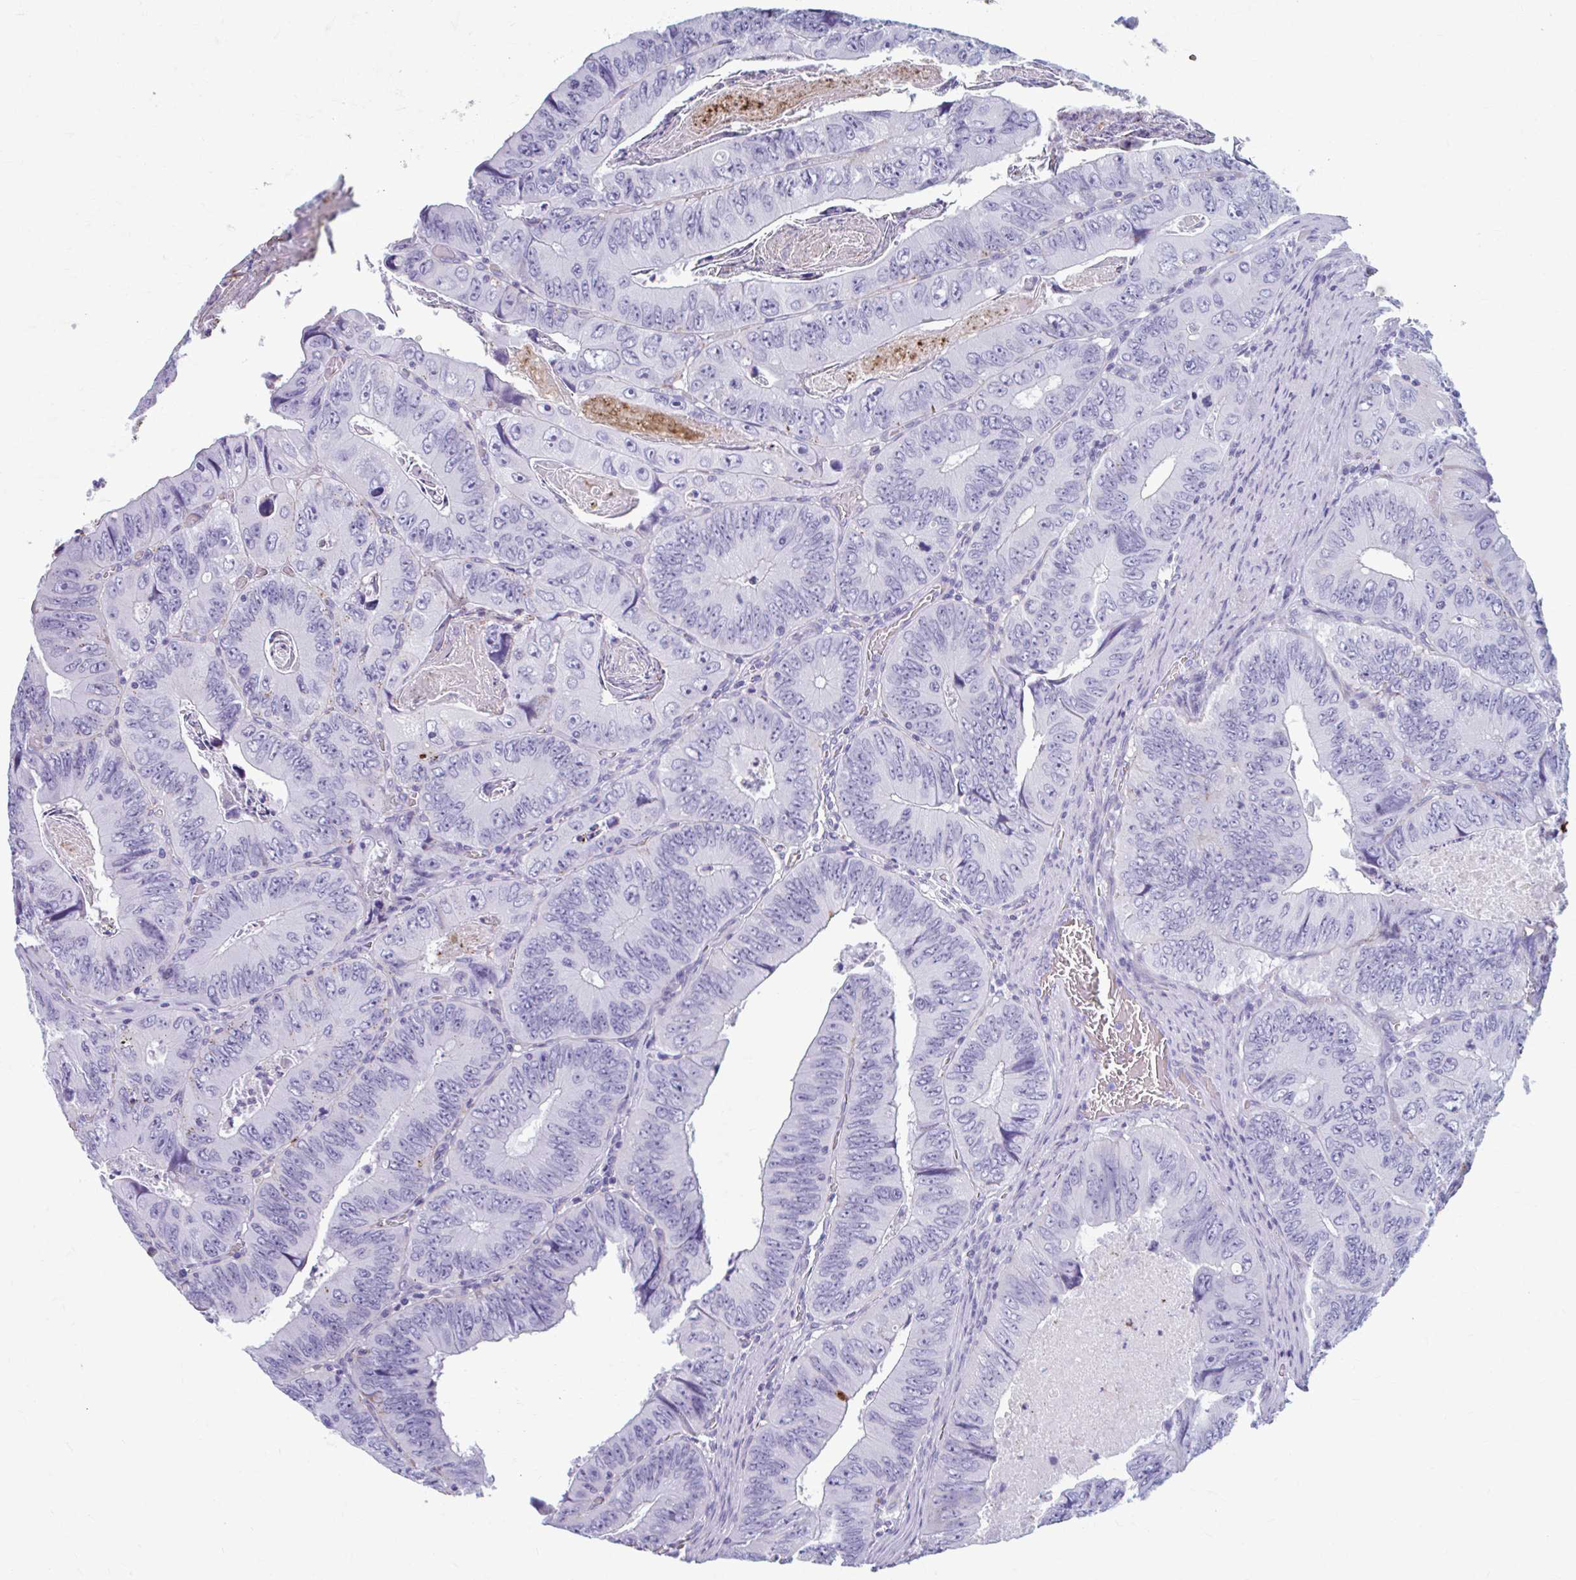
{"staining": {"intensity": "negative", "quantity": "none", "location": "none"}, "tissue": "colorectal cancer", "cell_type": "Tumor cells", "image_type": "cancer", "snomed": [{"axis": "morphology", "description": "Adenocarcinoma, NOS"}, {"axis": "topography", "description": "Colon"}], "caption": "Protein analysis of adenocarcinoma (colorectal) exhibits no significant expression in tumor cells. Brightfield microscopy of IHC stained with DAB (3,3'-diaminobenzidine) (brown) and hematoxylin (blue), captured at high magnification.", "gene": "C12orf71", "patient": {"sex": "female", "age": 84}}